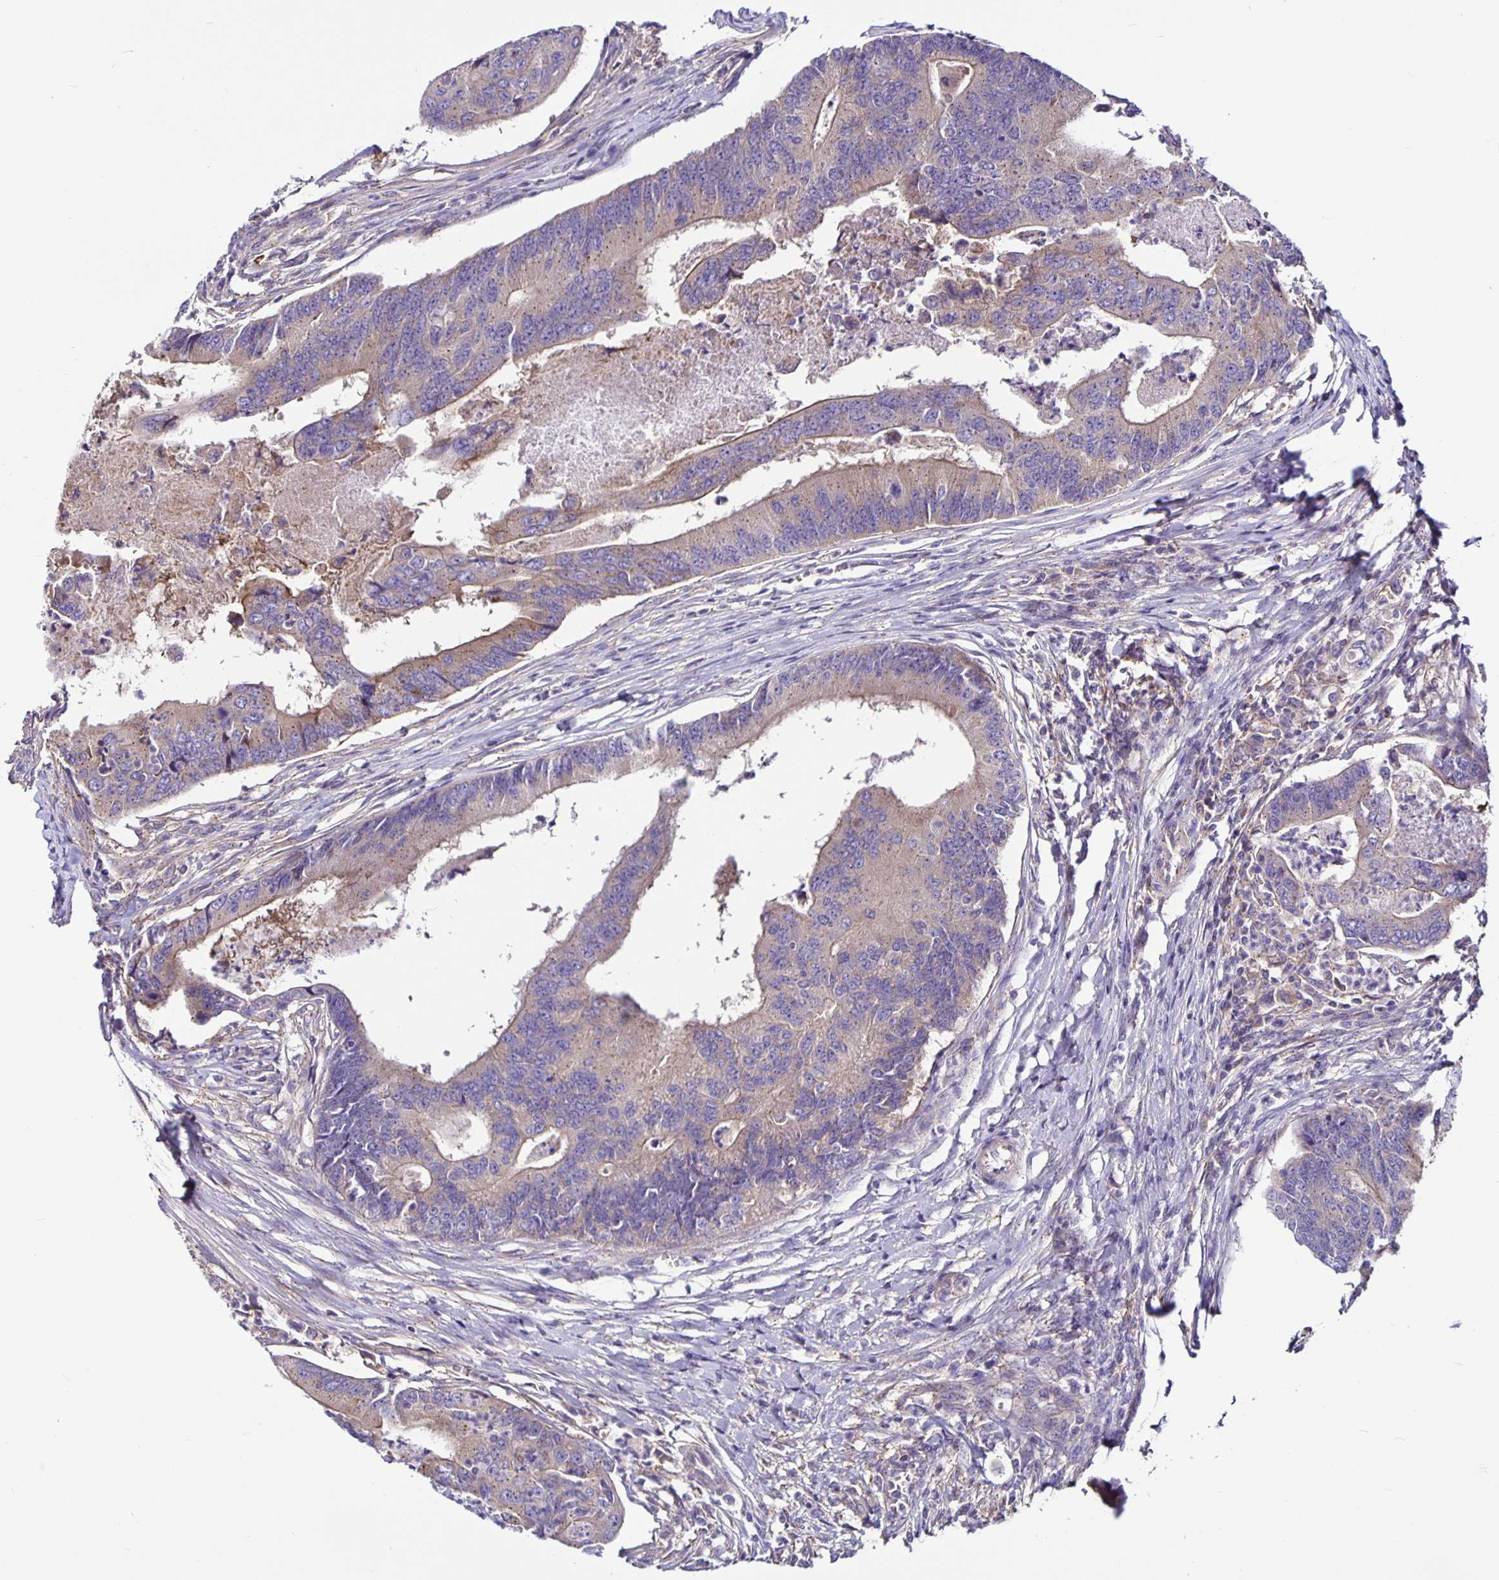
{"staining": {"intensity": "weak", "quantity": "<25%", "location": "cytoplasmic/membranous"}, "tissue": "colorectal cancer", "cell_type": "Tumor cells", "image_type": "cancer", "snomed": [{"axis": "morphology", "description": "Adenocarcinoma, NOS"}, {"axis": "topography", "description": "Colon"}], "caption": "Micrograph shows no significant protein expression in tumor cells of colorectal cancer.", "gene": "SNX5", "patient": {"sex": "female", "age": 67}}